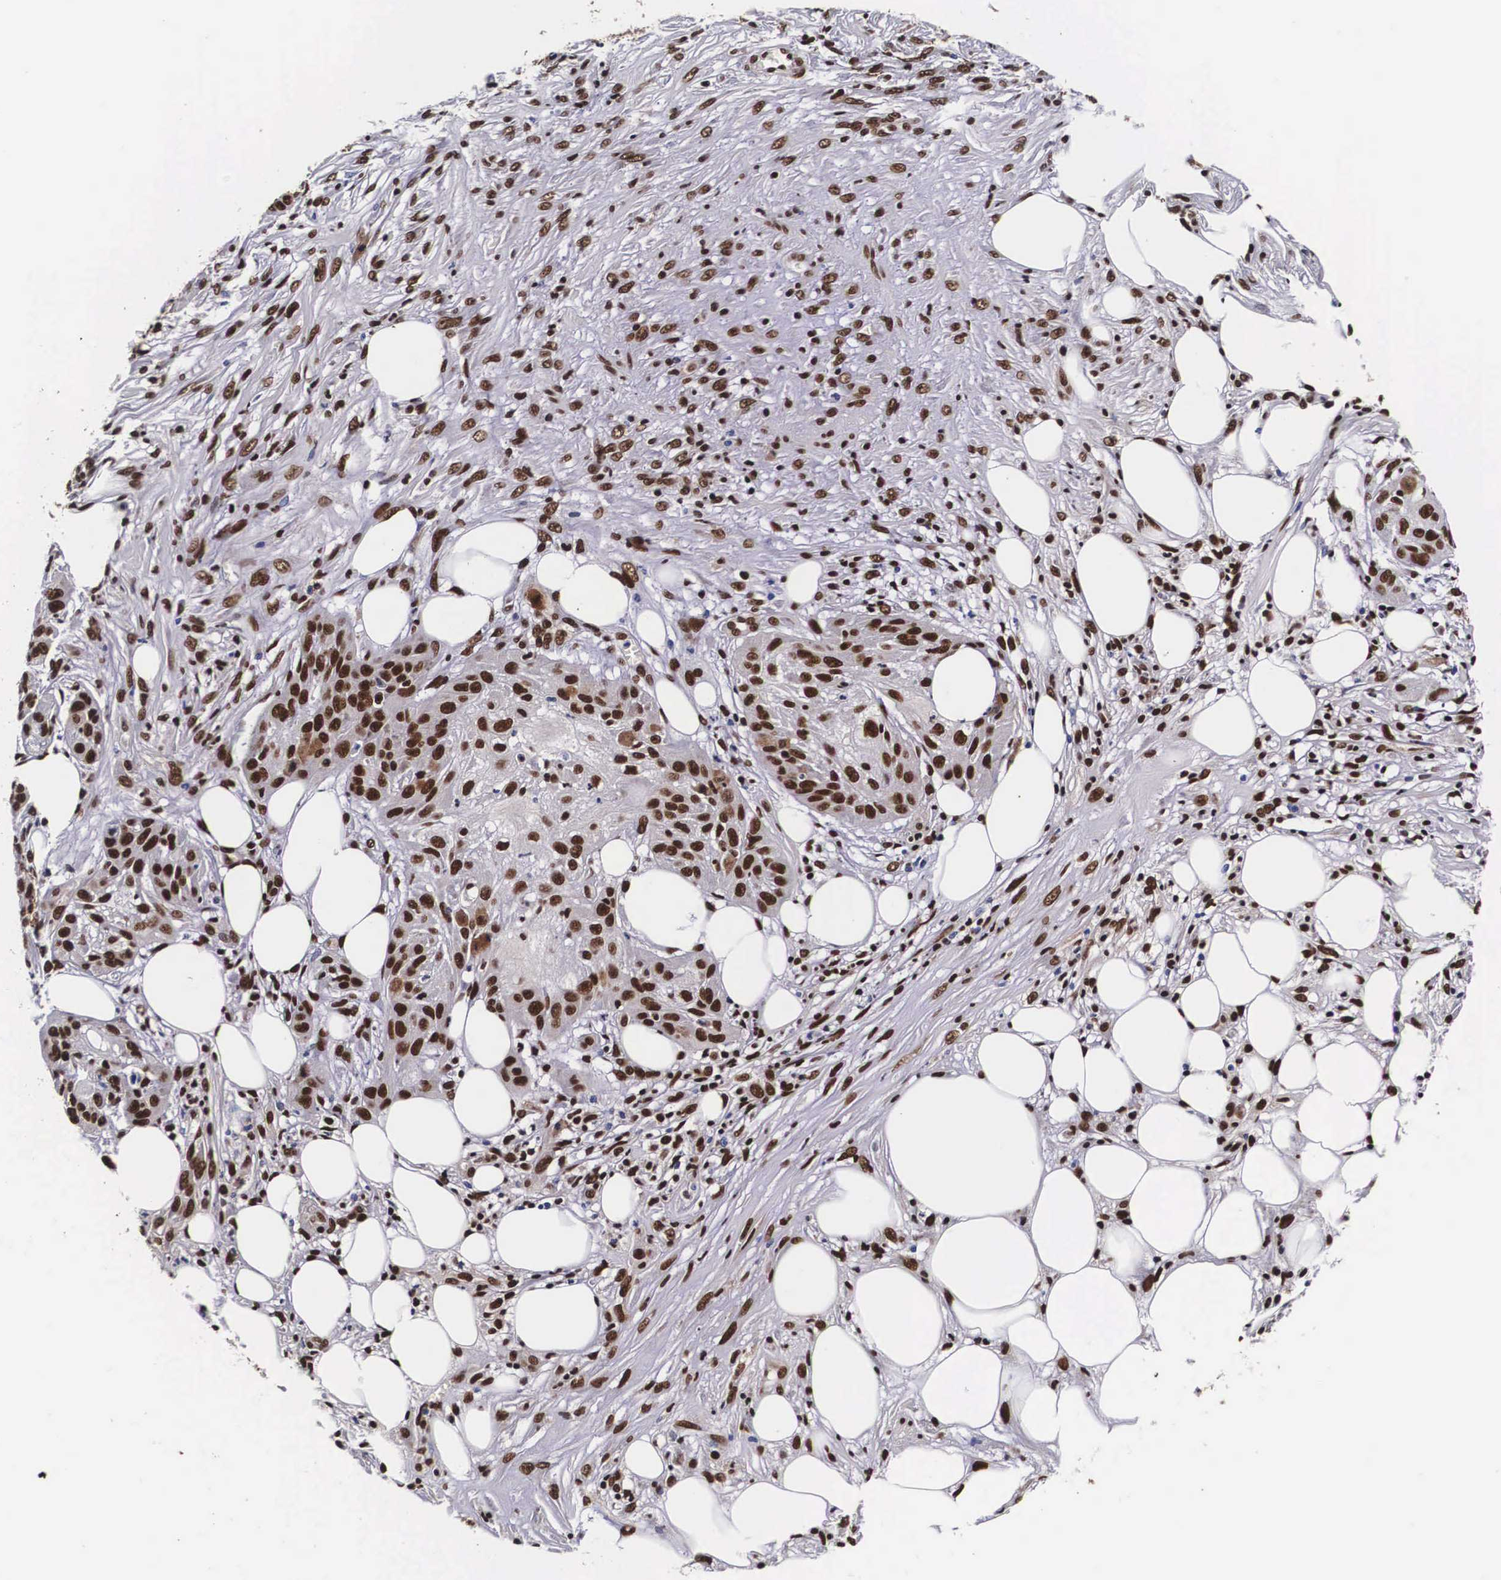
{"staining": {"intensity": "strong", "quantity": ">75%", "location": "nuclear"}, "tissue": "skin cancer", "cell_type": "Tumor cells", "image_type": "cancer", "snomed": [{"axis": "morphology", "description": "Squamous cell carcinoma, NOS"}, {"axis": "topography", "description": "Skin"}], "caption": "The immunohistochemical stain labels strong nuclear expression in tumor cells of squamous cell carcinoma (skin) tissue. The protein is shown in brown color, while the nuclei are stained blue.", "gene": "PABPN1", "patient": {"sex": "female", "age": 88}}